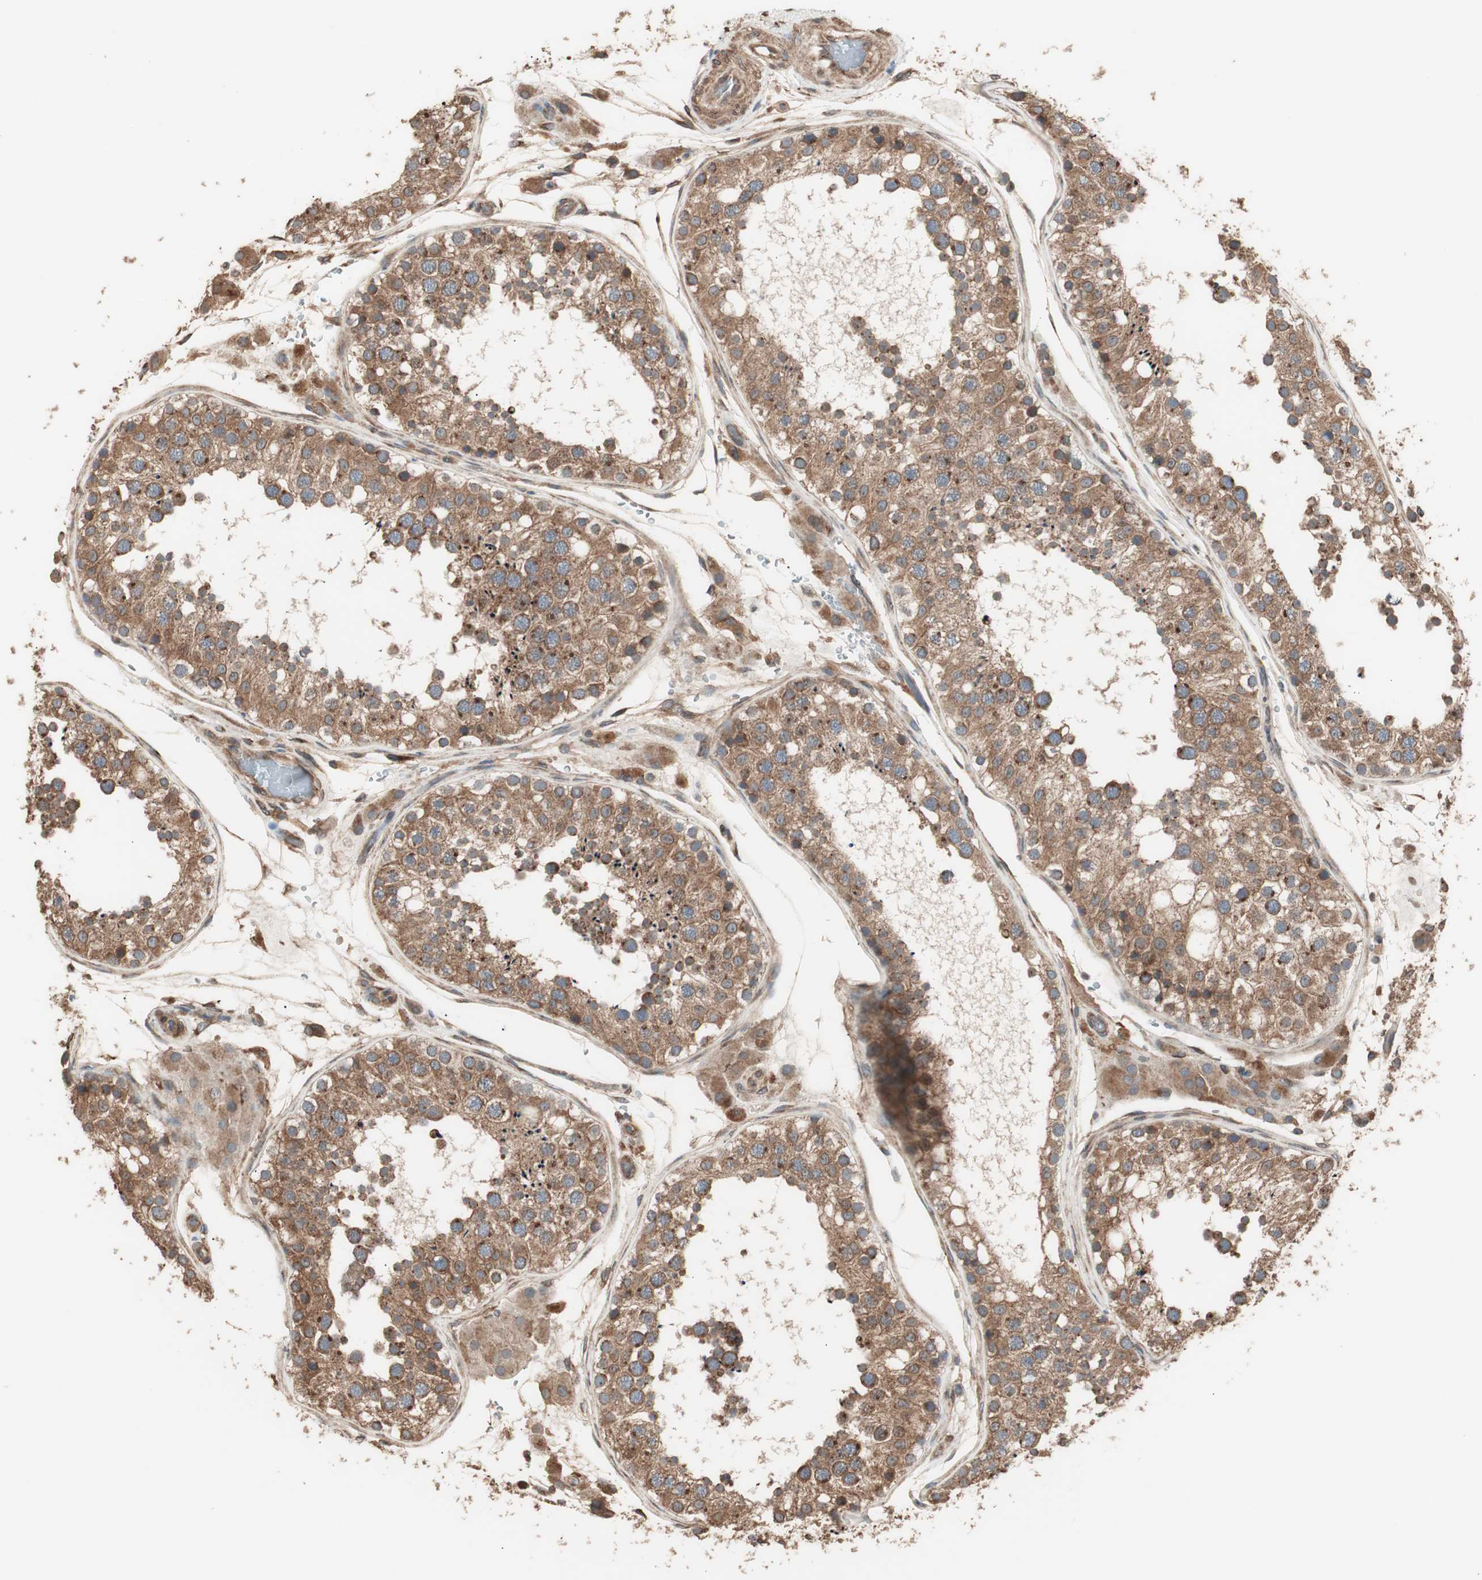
{"staining": {"intensity": "moderate", "quantity": ">75%", "location": "cytoplasmic/membranous"}, "tissue": "testis", "cell_type": "Cells in seminiferous ducts", "image_type": "normal", "snomed": [{"axis": "morphology", "description": "Normal tissue, NOS"}, {"axis": "topography", "description": "Testis"}], "caption": "Protein staining by immunohistochemistry (IHC) reveals moderate cytoplasmic/membranous expression in approximately >75% of cells in seminiferous ducts in normal testis.", "gene": "LZTS1", "patient": {"sex": "male", "age": 26}}